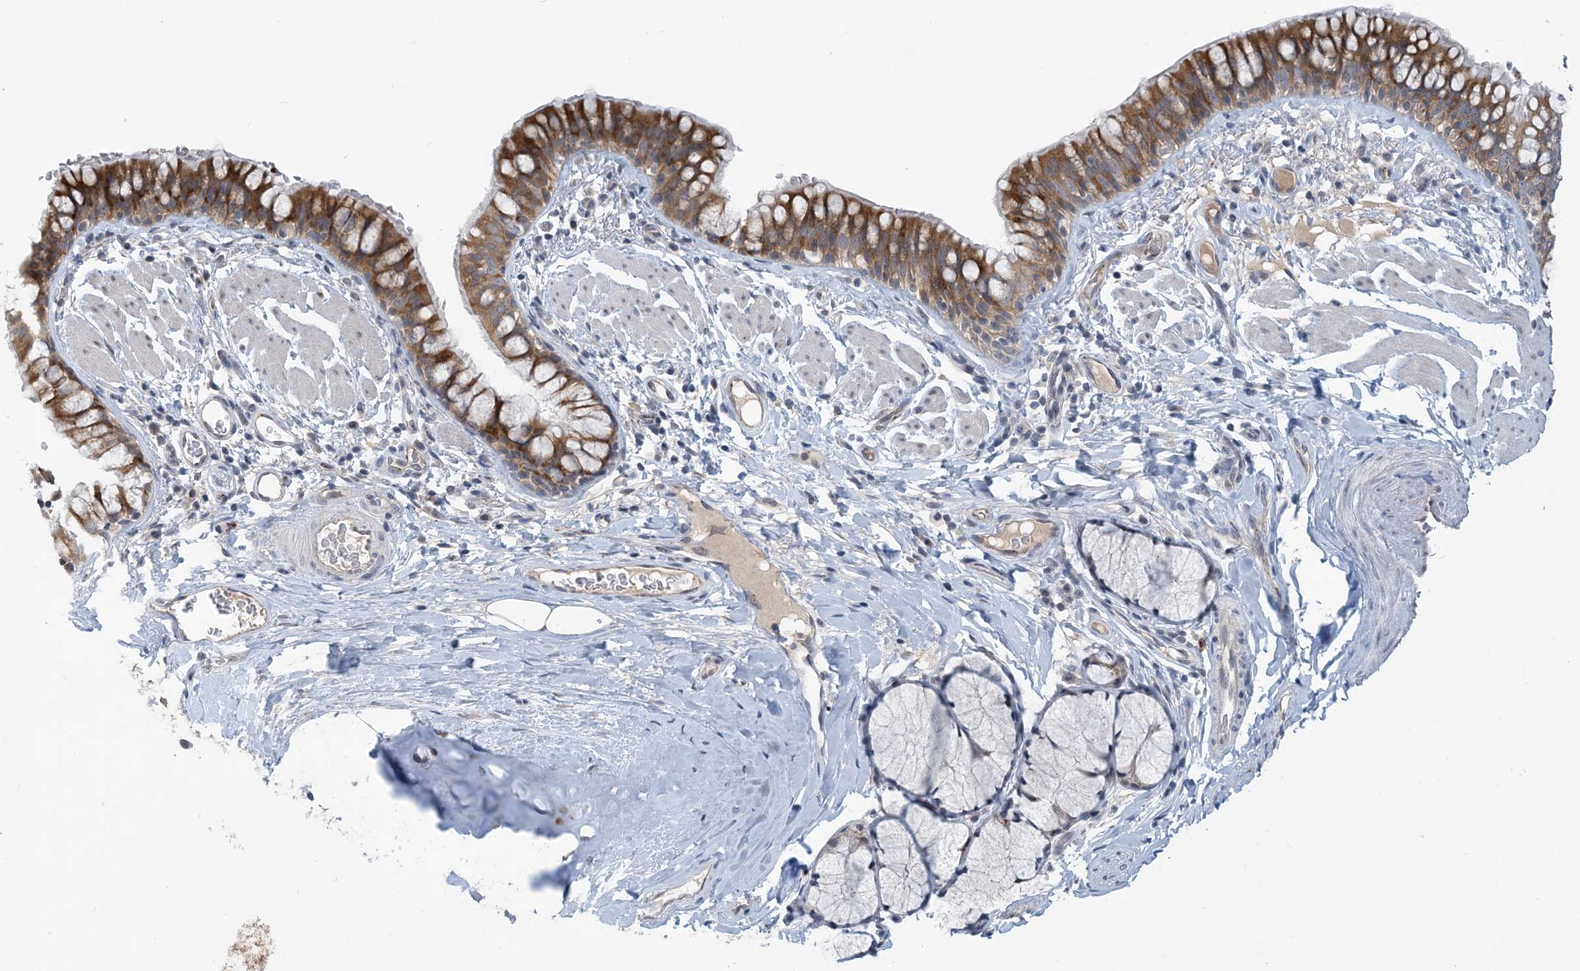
{"staining": {"intensity": "strong", "quantity": "25%-75%", "location": "cytoplasmic/membranous"}, "tissue": "bronchus", "cell_type": "Respiratory epithelial cells", "image_type": "normal", "snomed": [{"axis": "morphology", "description": "Normal tissue, NOS"}, {"axis": "topography", "description": "Cartilage tissue"}, {"axis": "topography", "description": "Bronchus"}], "caption": "Protein analysis of normal bronchus displays strong cytoplasmic/membranous expression in approximately 25%-75% of respiratory epithelial cells.", "gene": "TINAG", "patient": {"sex": "female", "age": 36}}